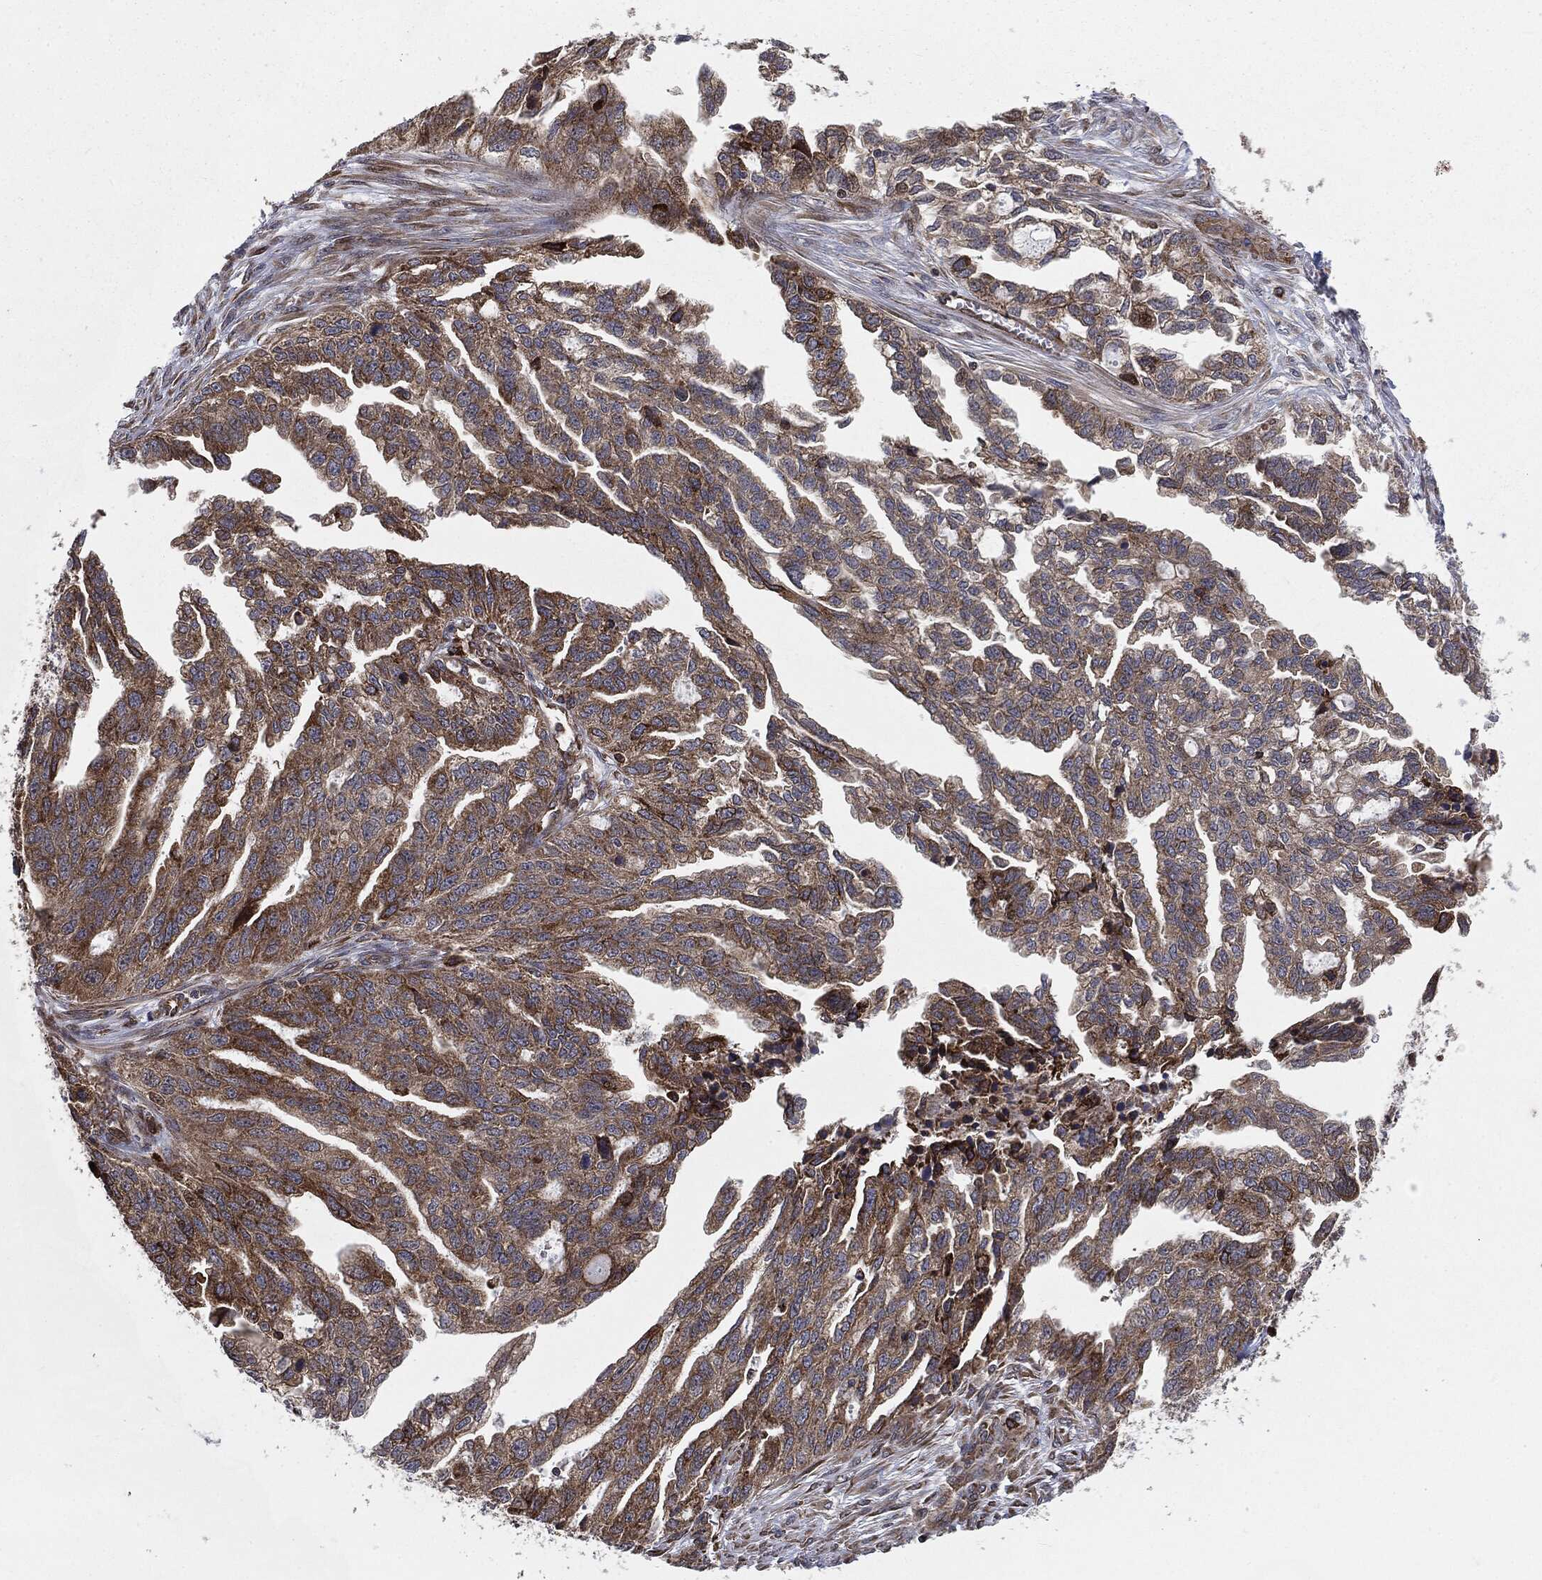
{"staining": {"intensity": "moderate", "quantity": ">75%", "location": "cytoplasmic/membranous"}, "tissue": "ovarian cancer", "cell_type": "Tumor cells", "image_type": "cancer", "snomed": [{"axis": "morphology", "description": "Cystadenocarcinoma, serous, NOS"}, {"axis": "topography", "description": "Ovary"}], "caption": "A brown stain highlights moderate cytoplasmic/membranous staining of a protein in human ovarian serous cystadenocarcinoma tumor cells.", "gene": "CYLD", "patient": {"sex": "female", "age": 51}}